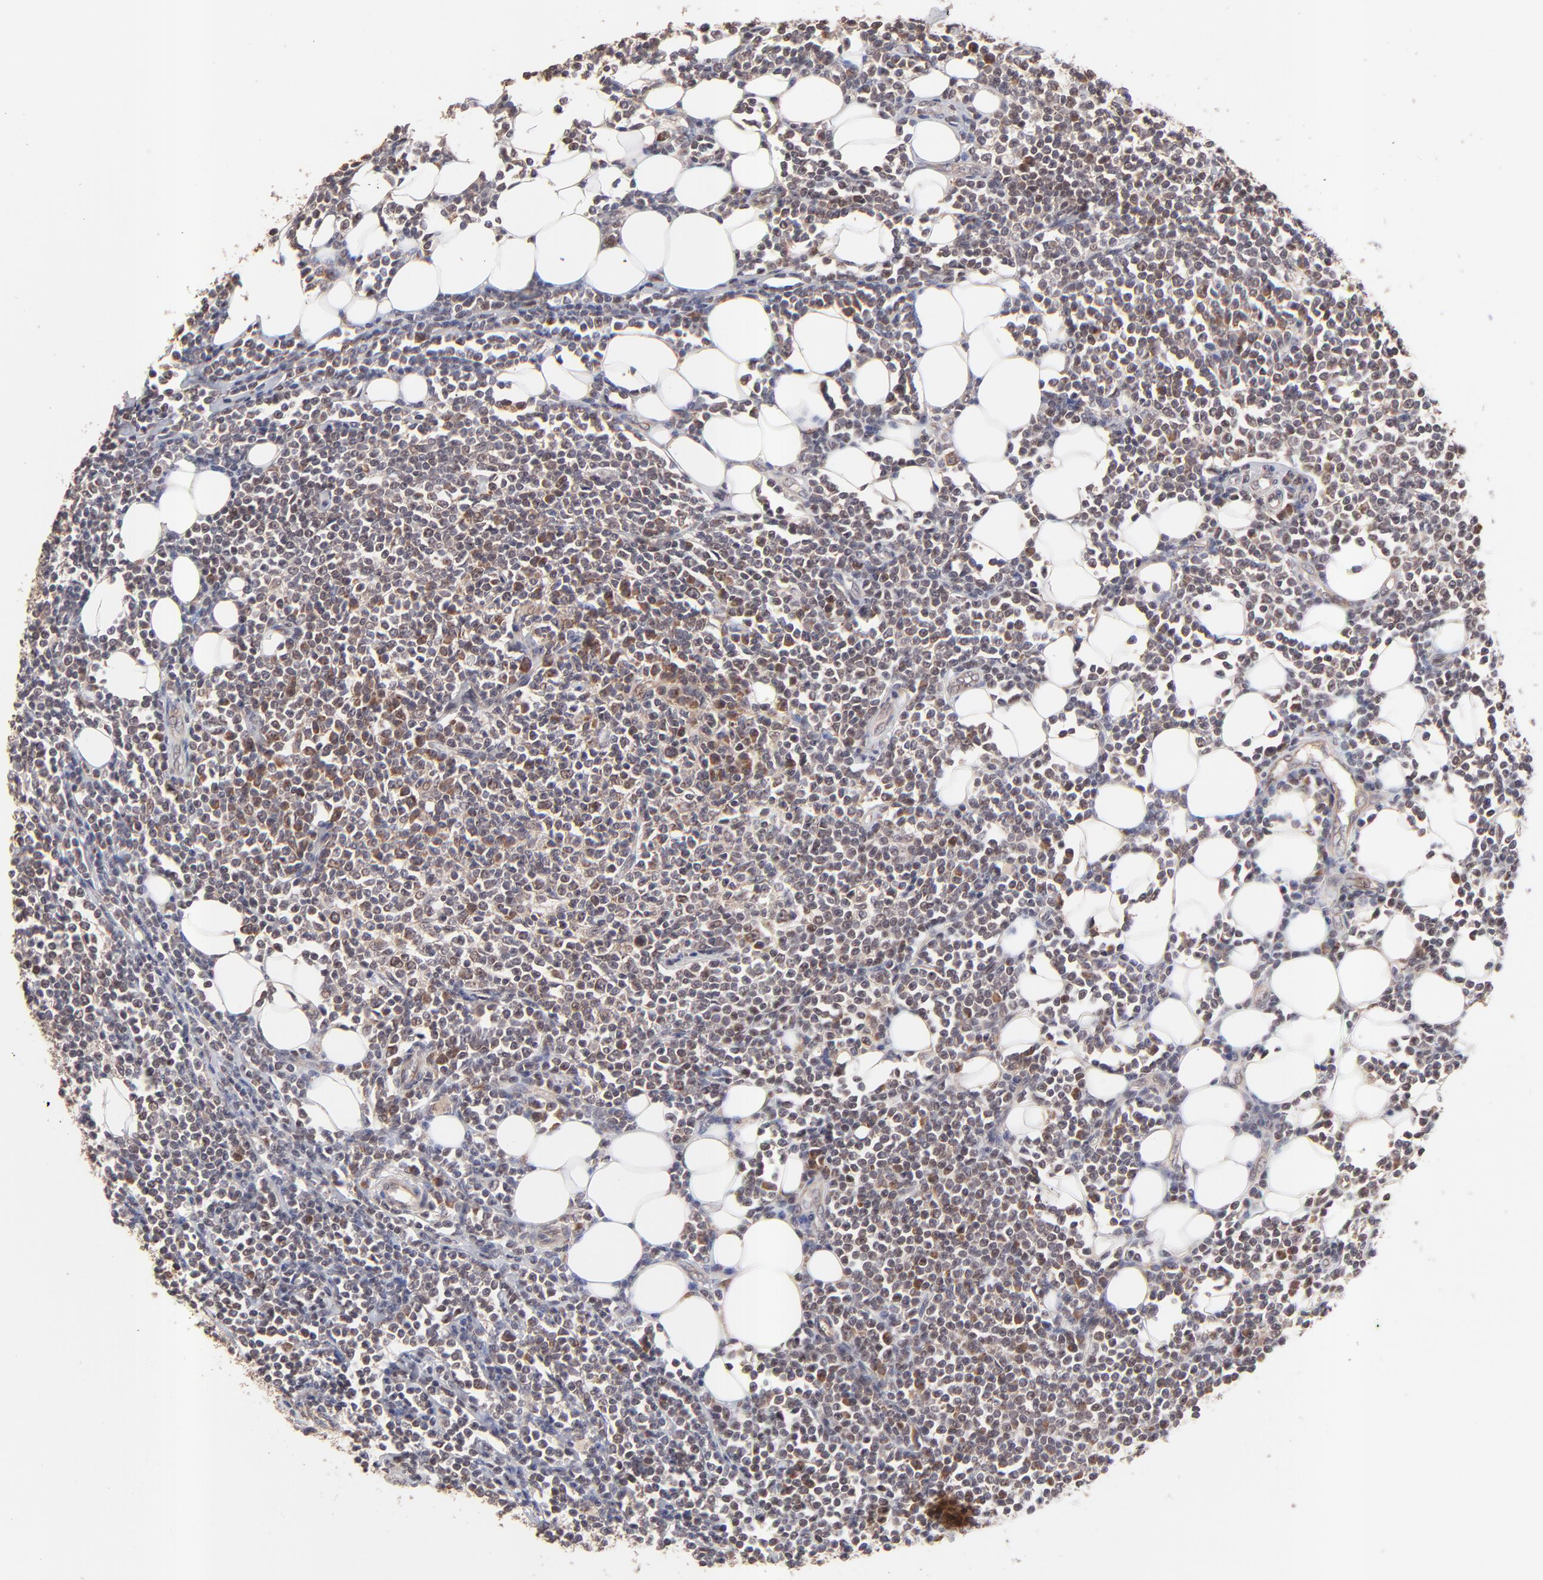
{"staining": {"intensity": "moderate", "quantity": "<25%", "location": "cytoplasmic/membranous"}, "tissue": "lymphoma", "cell_type": "Tumor cells", "image_type": "cancer", "snomed": [{"axis": "morphology", "description": "Malignant lymphoma, non-Hodgkin's type, Low grade"}, {"axis": "topography", "description": "Soft tissue"}], "caption": "A brown stain labels moderate cytoplasmic/membranous positivity of a protein in lymphoma tumor cells.", "gene": "BAIAP2L2", "patient": {"sex": "male", "age": 92}}